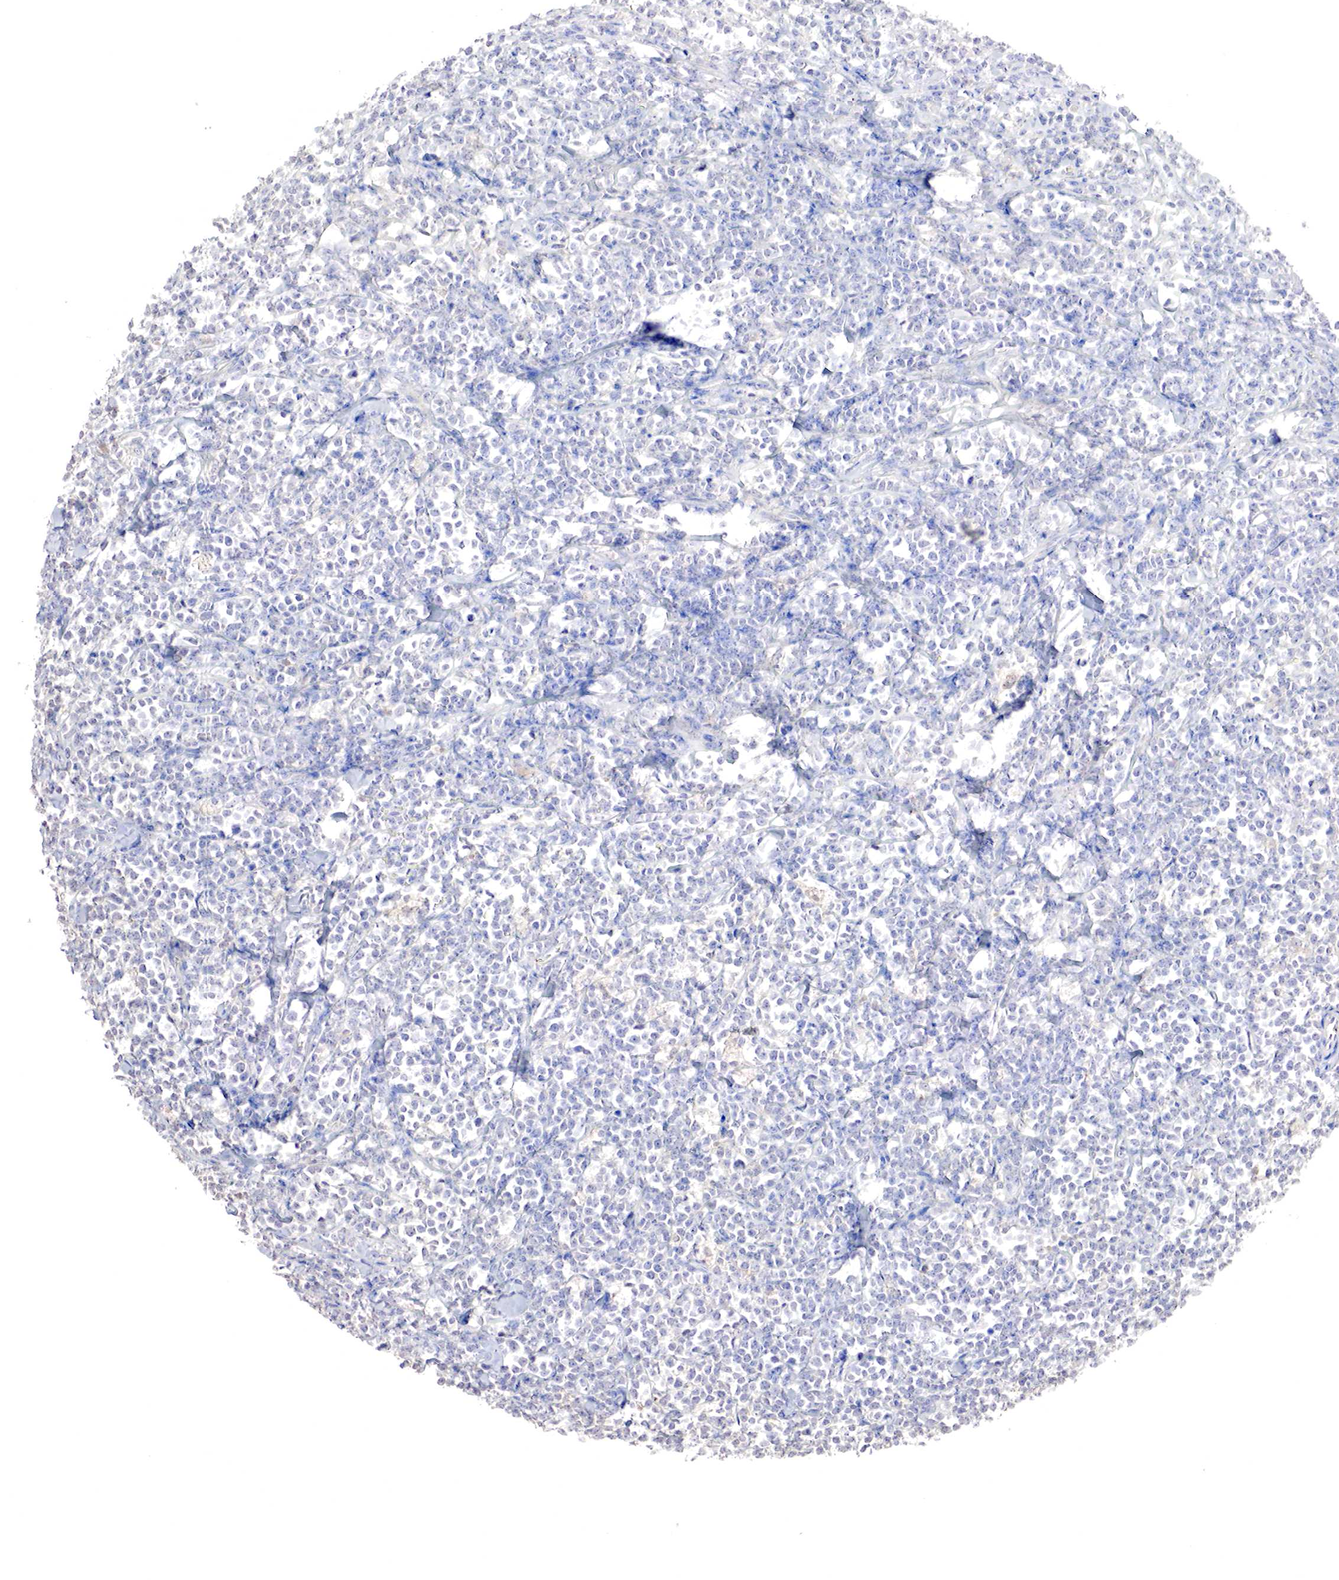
{"staining": {"intensity": "negative", "quantity": "none", "location": "none"}, "tissue": "lymphoma", "cell_type": "Tumor cells", "image_type": "cancer", "snomed": [{"axis": "morphology", "description": "Malignant lymphoma, non-Hodgkin's type, High grade"}, {"axis": "topography", "description": "Small intestine"}, {"axis": "topography", "description": "Colon"}], "caption": "Malignant lymphoma, non-Hodgkin's type (high-grade) was stained to show a protein in brown. There is no significant expression in tumor cells.", "gene": "GATA1", "patient": {"sex": "male", "age": 8}}